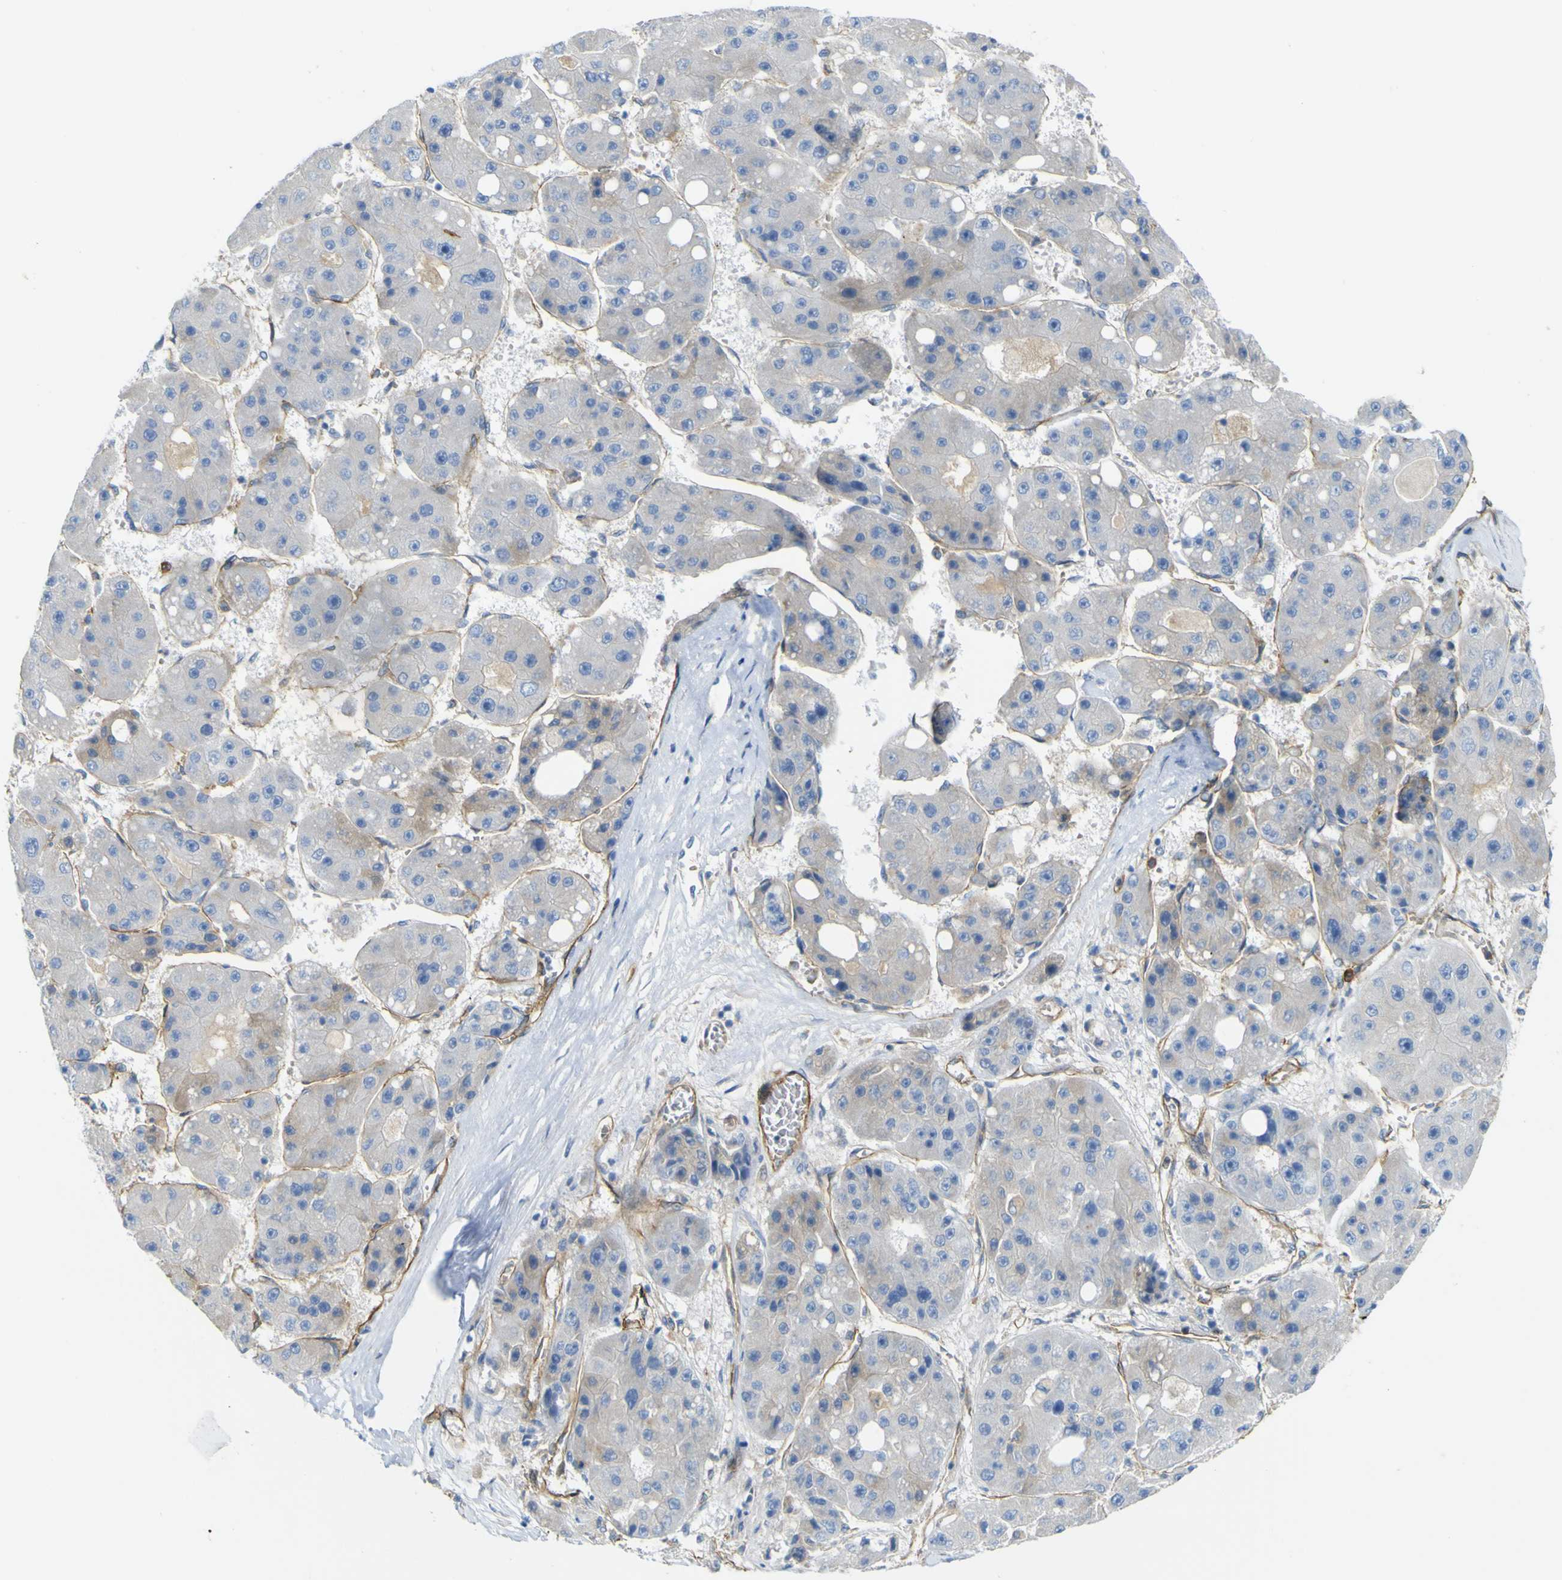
{"staining": {"intensity": "weak", "quantity": "<25%", "location": "cytoplasmic/membranous"}, "tissue": "liver cancer", "cell_type": "Tumor cells", "image_type": "cancer", "snomed": [{"axis": "morphology", "description": "Carcinoma, Hepatocellular, NOS"}, {"axis": "topography", "description": "Liver"}], "caption": "Tumor cells are negative for protein expression in human liver hepatocellular carcinoma. (Stains: DAB (3,3'-diaminobenzidine) immunohistochemistry (IHC) with hematoxylin counter stain, Microscopy: brightfield microscopy at high magnification).", "gene": "CD93", "patient": {"sex": "female", "age": 61}}